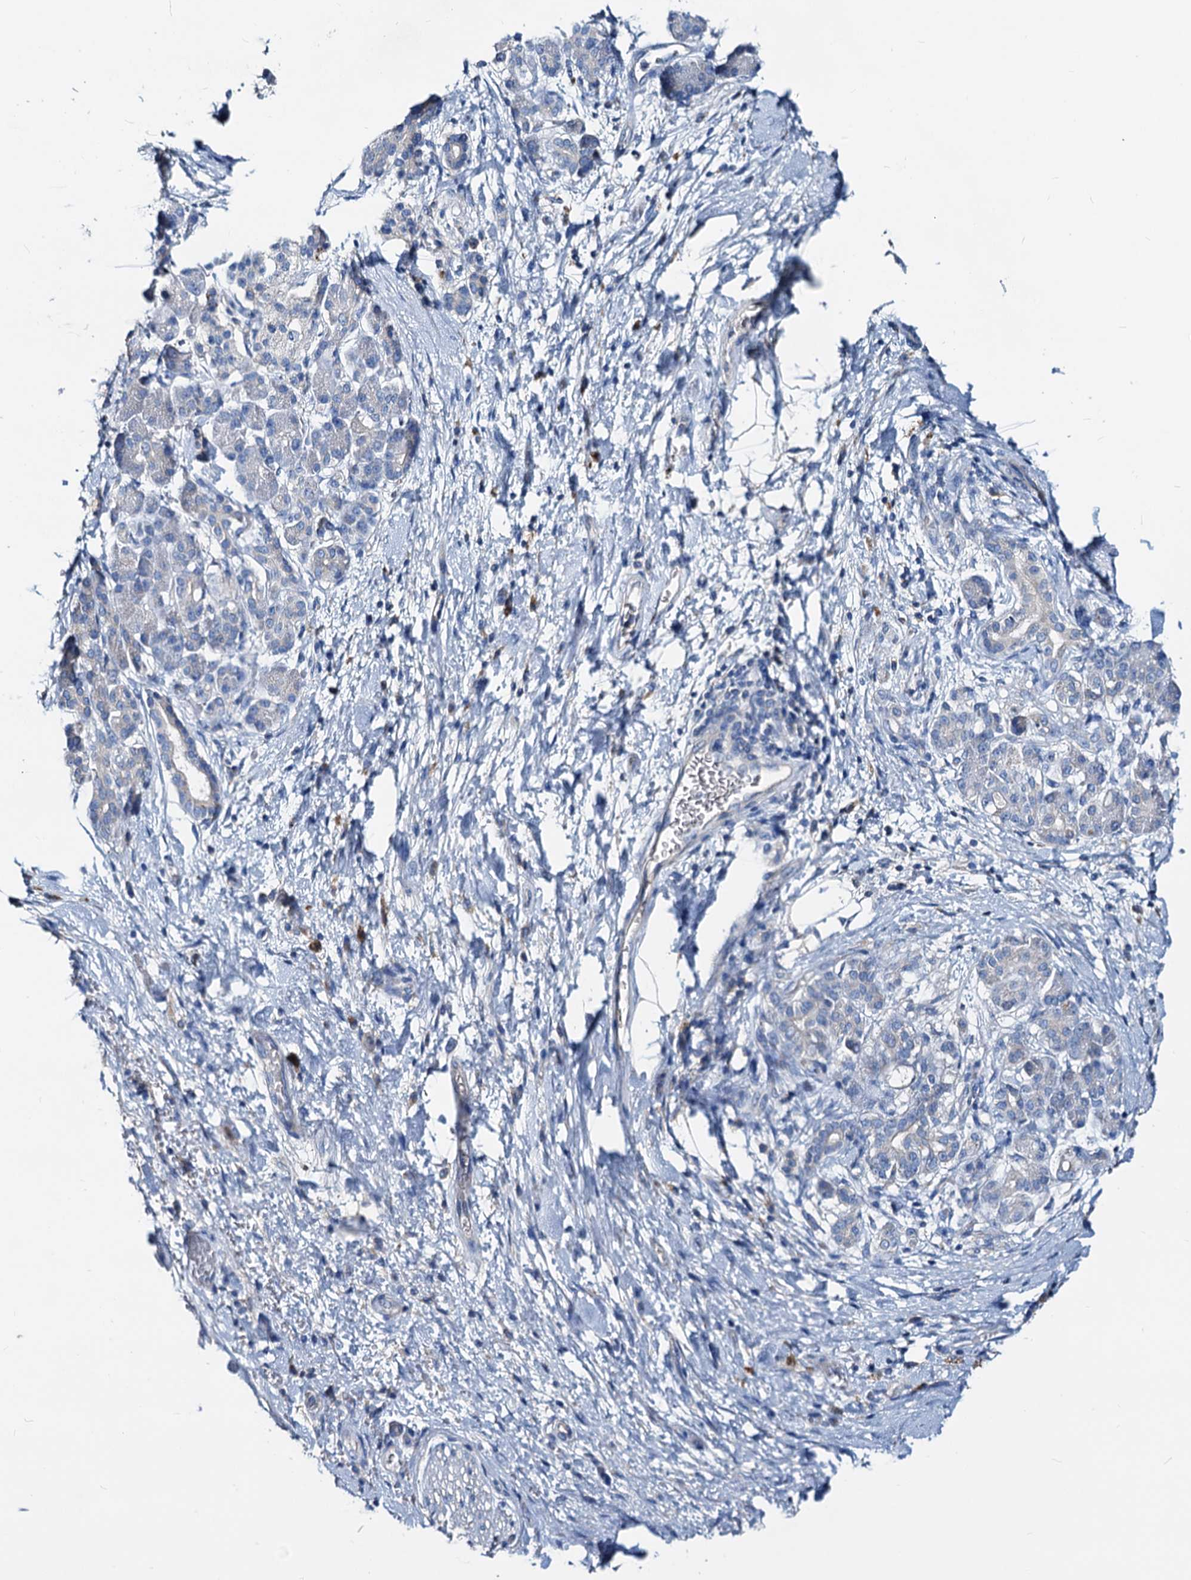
{"staining": {"intensity": "negative", "quantity": "none", "location": "none"}, "tissue": "pancreatic cancer", "cell_type": "Tumor cells", "image_type": "cancer", "snomed": [{"axis": "morphology", "description": "Adenocarcinoma, NOS"}, {"axis": "topography", "description": "Pancreas"}], "caption": "Immunohistochemical staining of pancreatic cancer reveals no significant expression in tumor cells.", "gene": "DYDC2", "patient": {"sex": "female", "age": 61}}